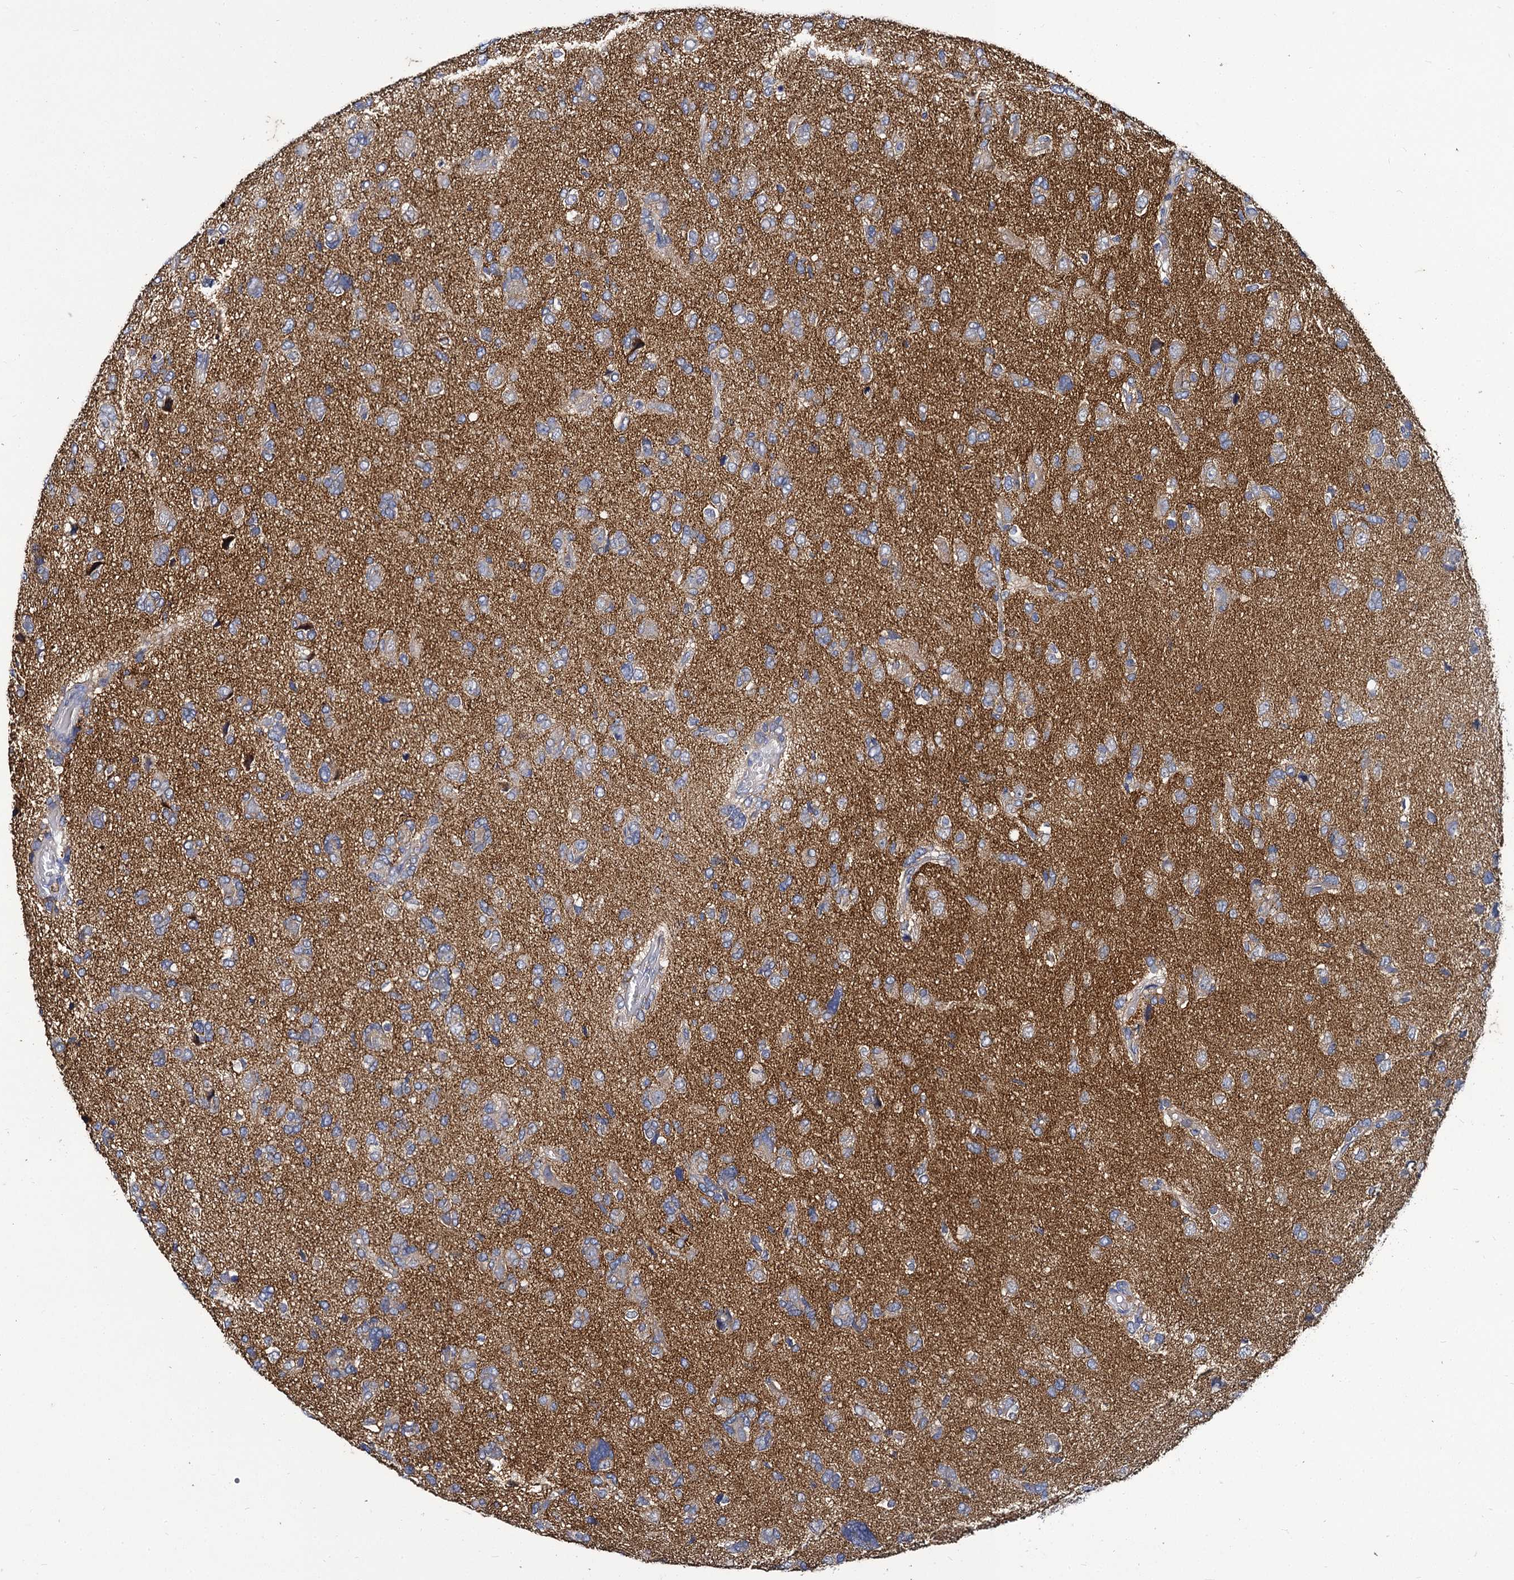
{"staining": {"intensity": "negative", "quantity": "none", "location": "none"}, "tissue": "glioma", "cell_type": "Tumor cells", "image_type": "cancer", "snomed": [{"axis": "morphology", "description": "Glioma, malignant, High grade"}, {"axis": "topography", "description": "Brain"}], "caption": "This is an immunohistochemistry histopathology image of human malignant high-grade glioma. There is no staining in tumor cells.", "gene": "PANX2", "patient": {"sex": "female", "age": 59}}